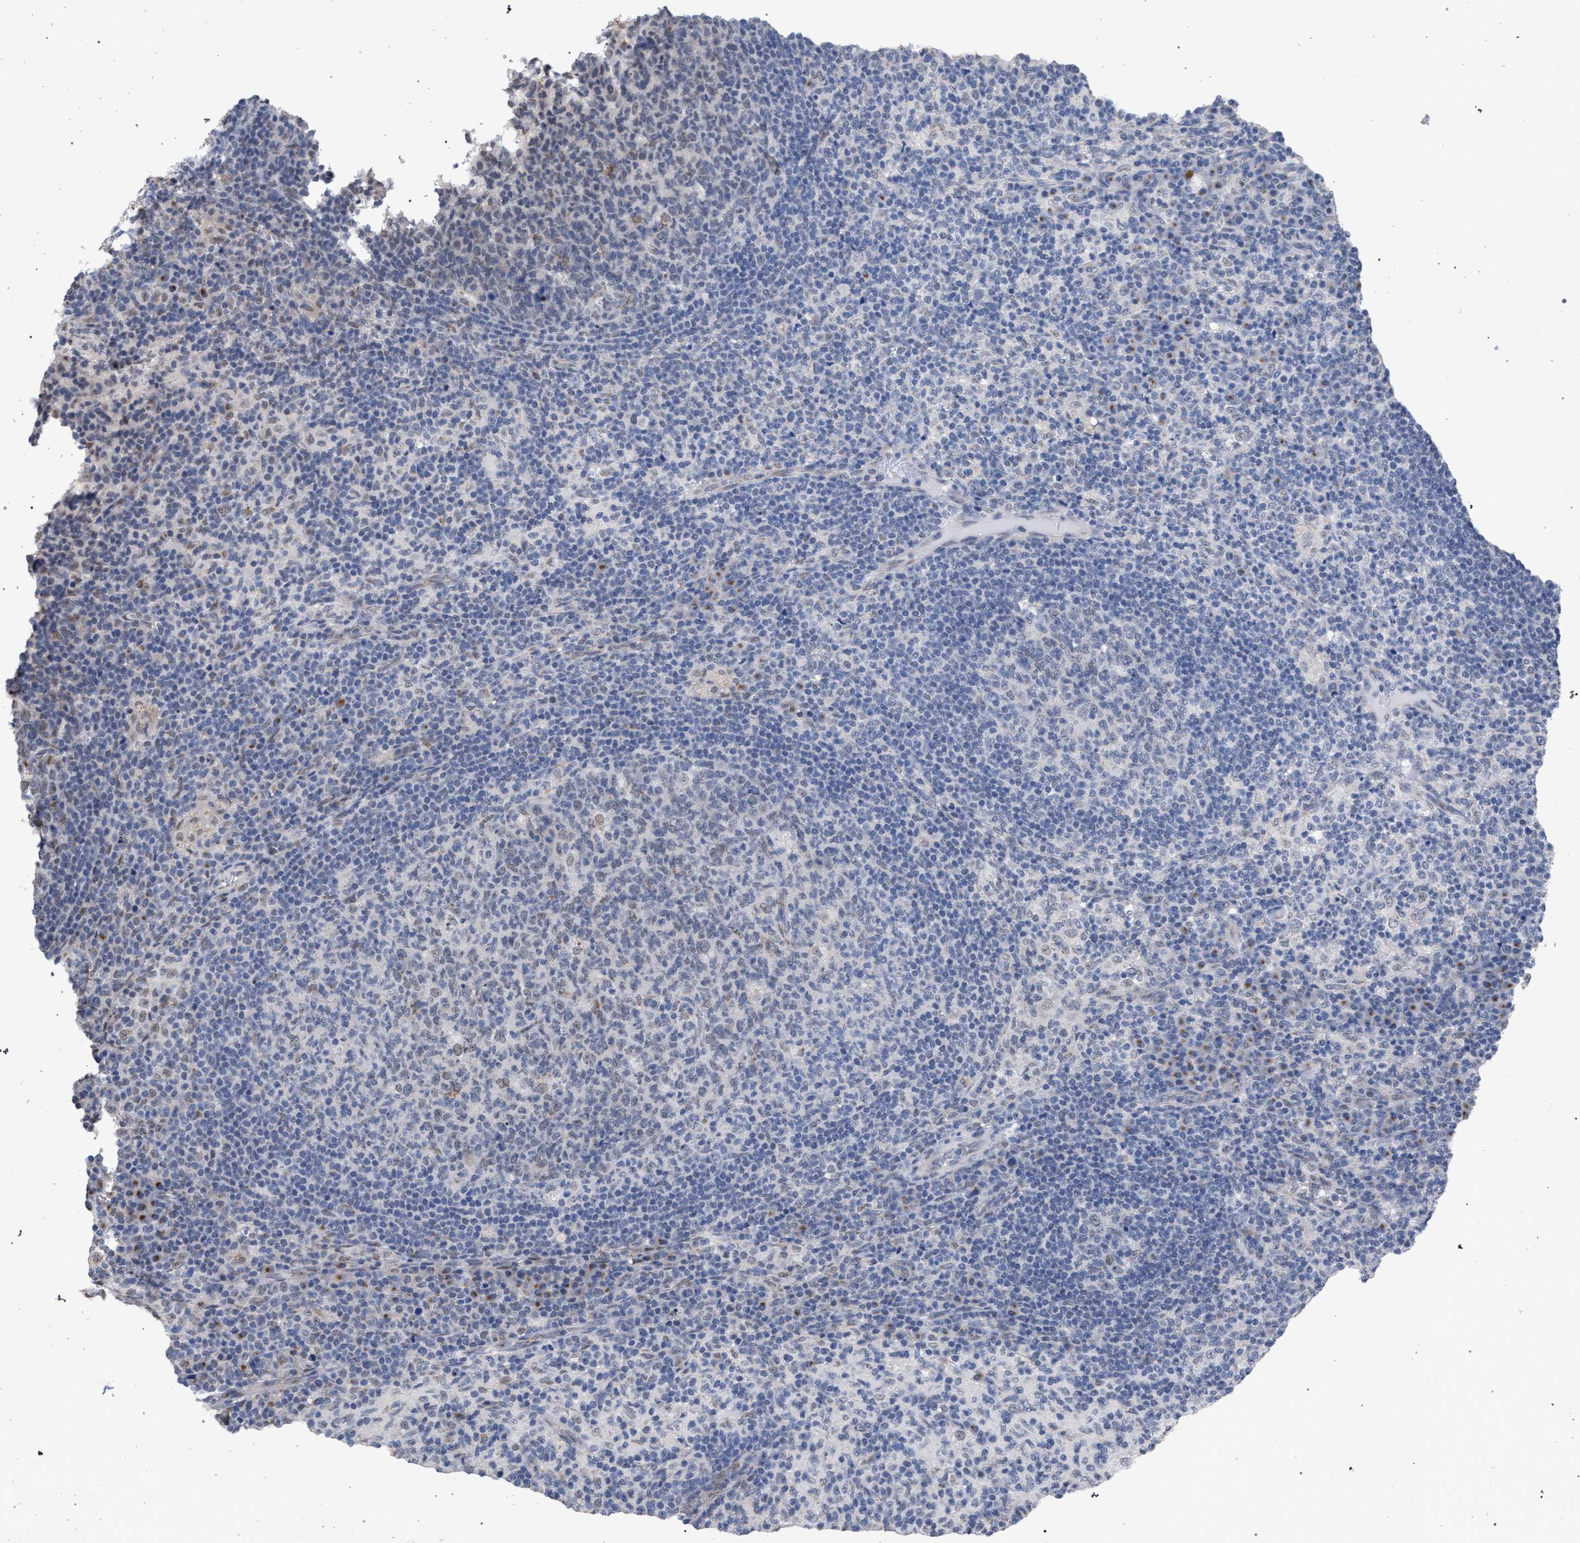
{"staining": {"intensity": "weak", "quantity": "<25%", "location": "cytoplasmic/membranous"}, "tissue": "lymph node", "cell_type": "Germinal center cells", "image_type": "normal", "snomed": [{"axis": "morphology", "description": "Normal tissue, NOS"}, {"axis": "morphology", "description": "Inflammation, NOS"}, {"axis": "topography", "description": "Lymph node"}], "caption": "There is no significant positivity in germinal center cells of lymph node.", "gene": "GOLGA2", "patient": {"sex": "male", "age": 55}}